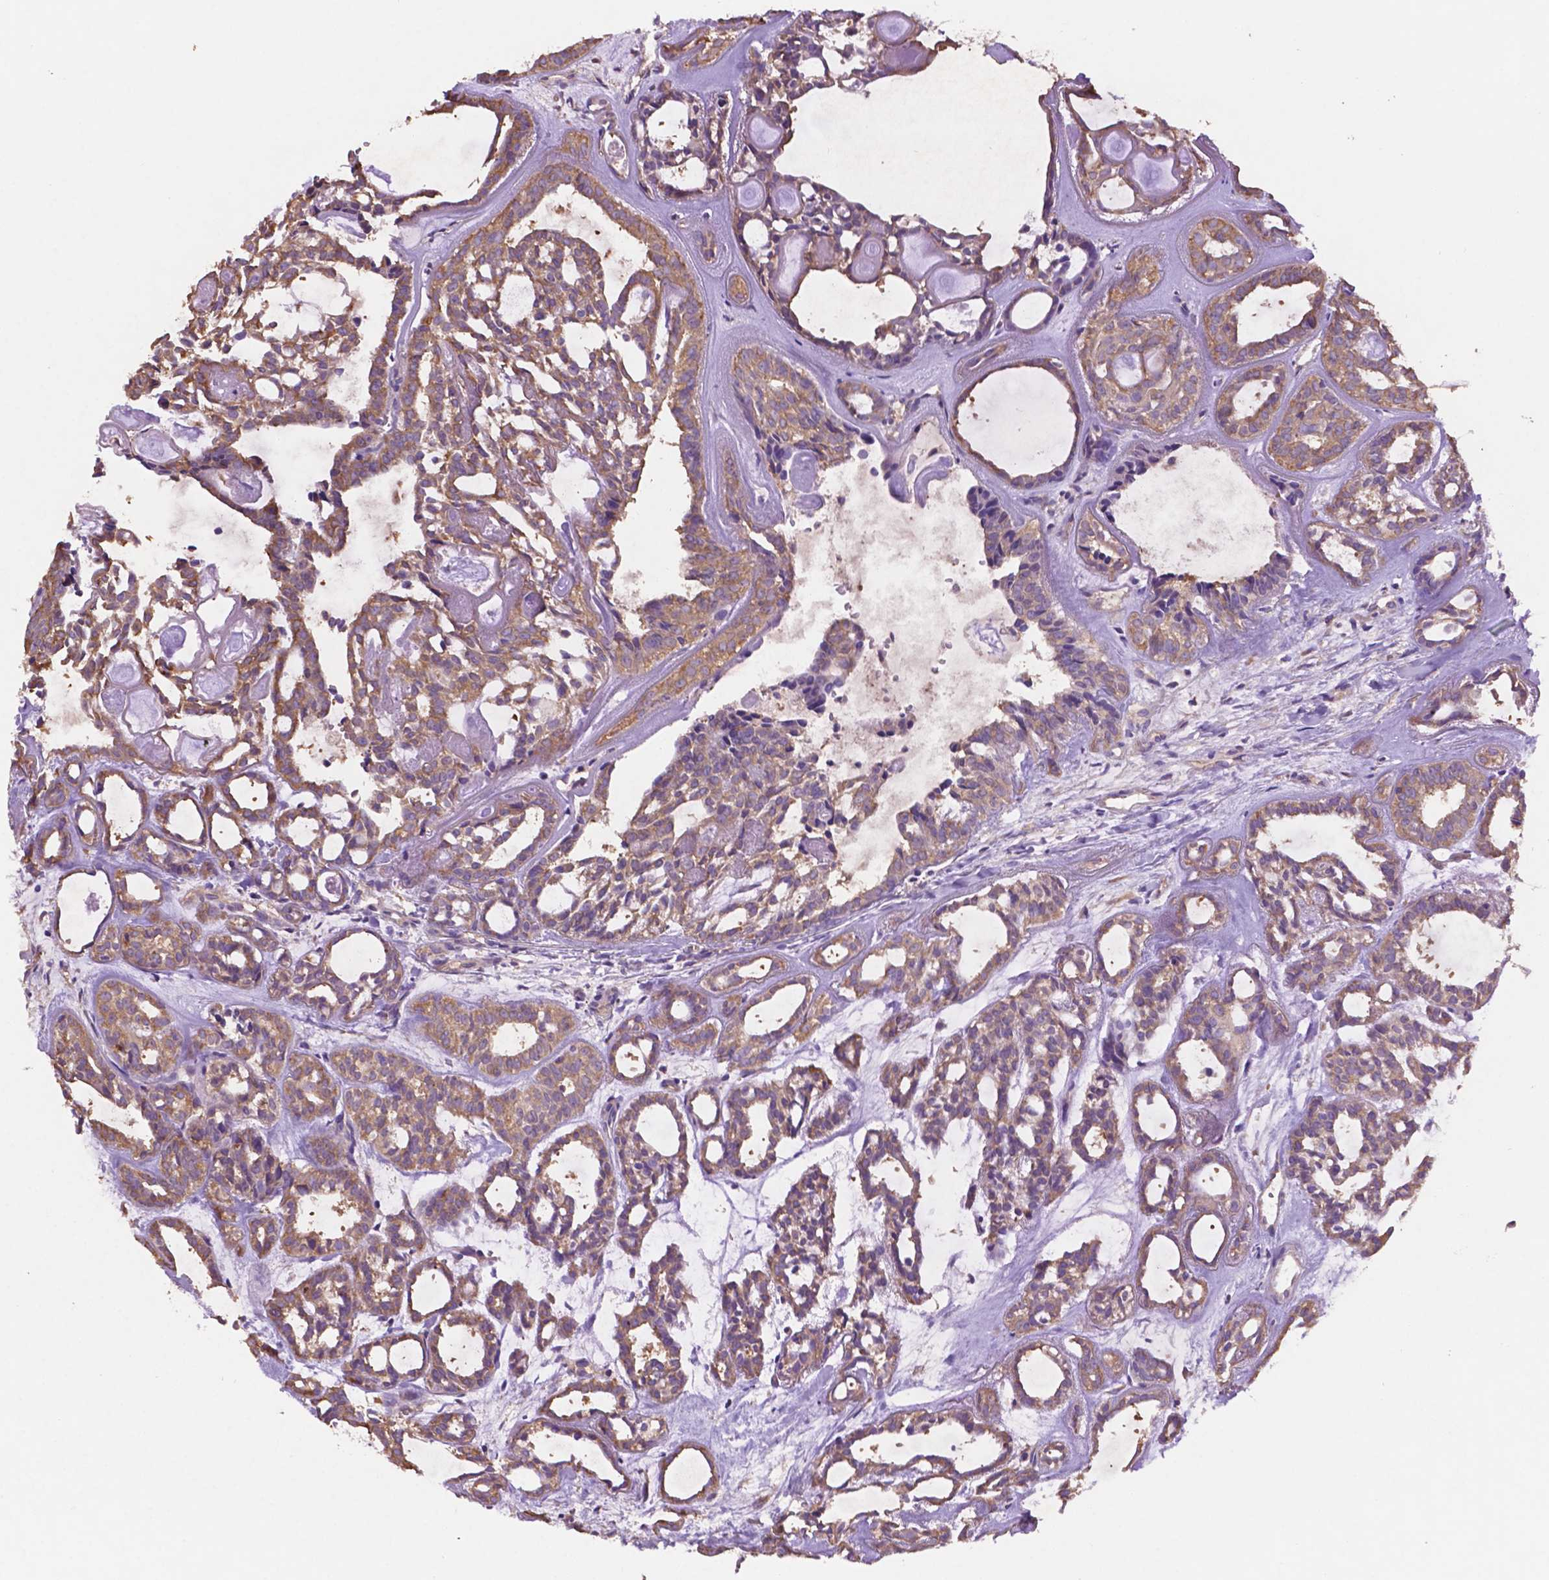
{"staining": {"intensity": "moderate", "quantity": "25%-75%", "location": "cytoplasmic/membranous"}, "tissue": "head and neck cancer", "cell_type": "Tumor cells", "image_type": "cancer", "snomed": [{"axis": "morphology", "description": "Adenocarcinoma, NOS"}, {"axis": "topography", "description": "Head-Neck"}], "caption": "Head and neck cancer stained with a protein marker exhibits moderate staining in tumor cells.", "gene": "GDPD5", "patient": {"sex": "female", "age": 62}}